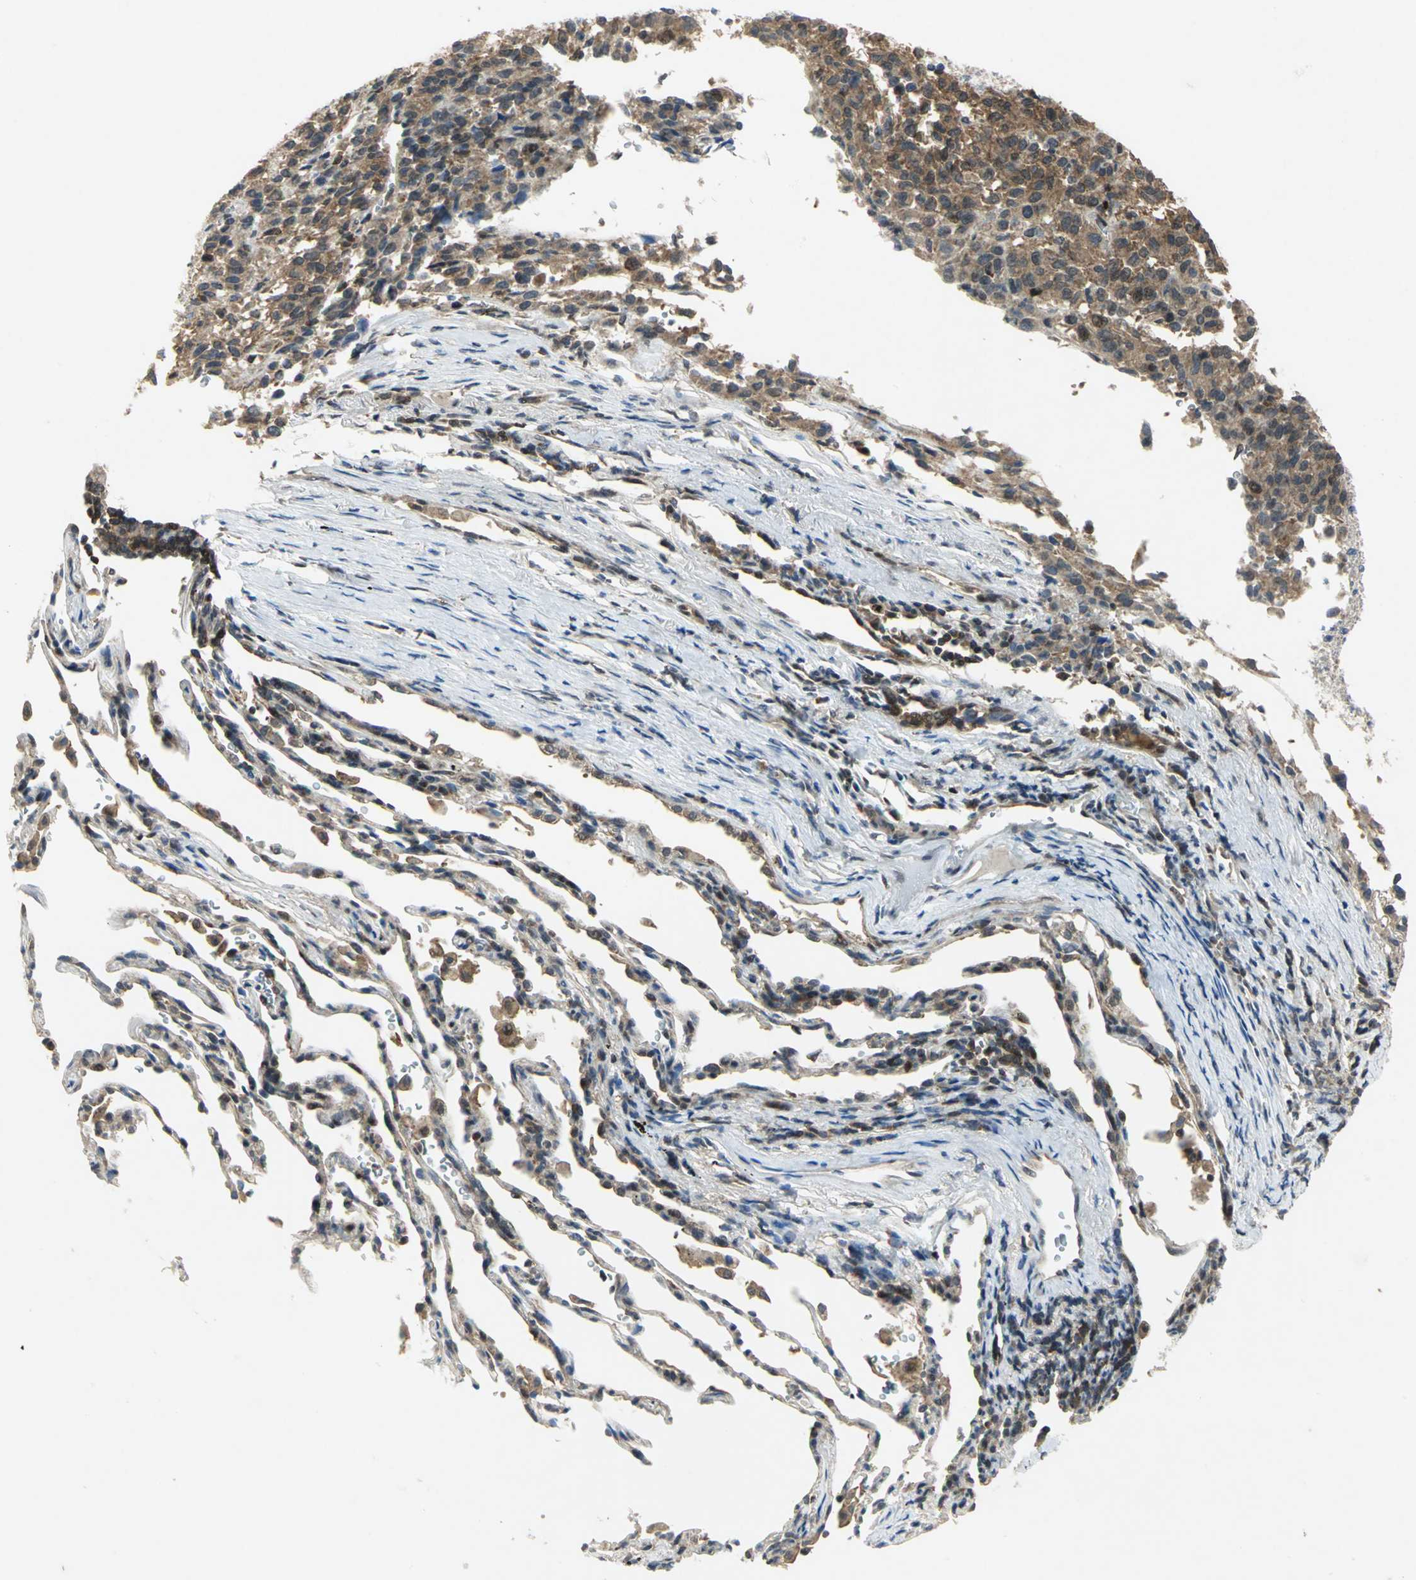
{"staining": {"intensity": "strong", "quantity": ">75%", "location": "cytoplasmic/membranous"}, "tissue": "melanoma", "cell_type": "Tumor cells", "image_type": "cancer", "snomed": [{"axis": "morphology", "description": "Malignant melanoma, Metastatic site"}, {"axis": "topography", "description": "Lung"}], "caption": "A high-resolution image shows immunohistochemistry staining of melanoma, which reveals strong cytoplasmic/membranous expression in approximately >75% of tumor cells.", "gene": "PPIA", "patient": {"sex": "male", "age": 64}}